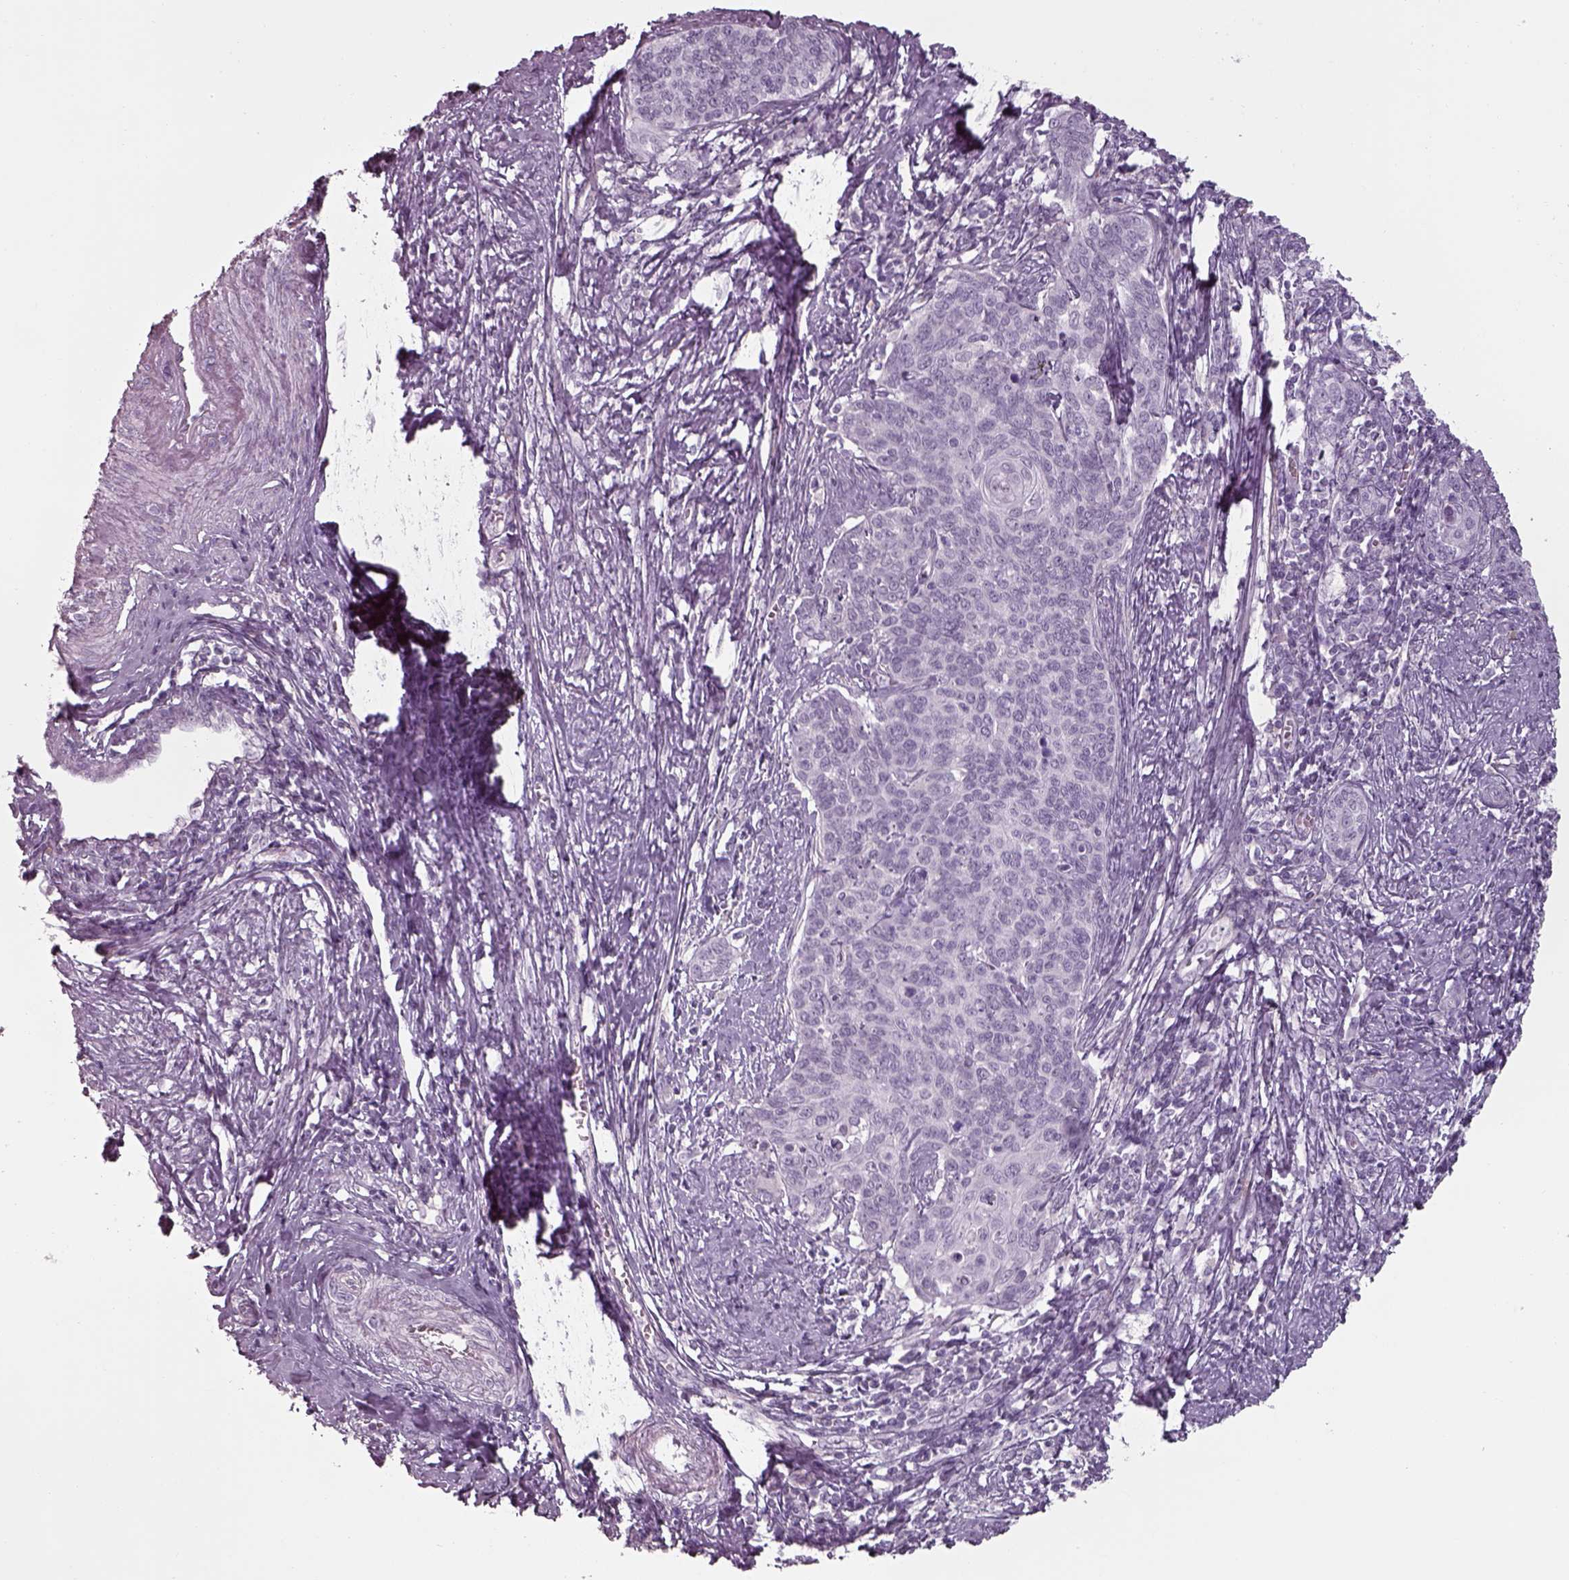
{"staining": {"intensity": "negative", "quantity": "none", "location": "none"}, "tissue": "cervical cancer", "cell_type": "Tumor cells", "image_type": "cancer", "snomed": [{"axis": "morphology", "description": "Squamous cell carcinoma, NOS"}, {"axis": "topography", "description": "Cervix"}], "caption": "A high-resolution histopathology image shows immunohistochemistry (IHC) staining of squamous cell carcinoma (cervical), which exhibits no significant expression in tumor cells. (Stains: DAB immunohistochemistry (IHC) with hematoxylin counter stain, Microscopy: brightfield microscopy at high magnification).", "gene": "SEPTIN14", "patient": {"sex": "female", "age": 39}}